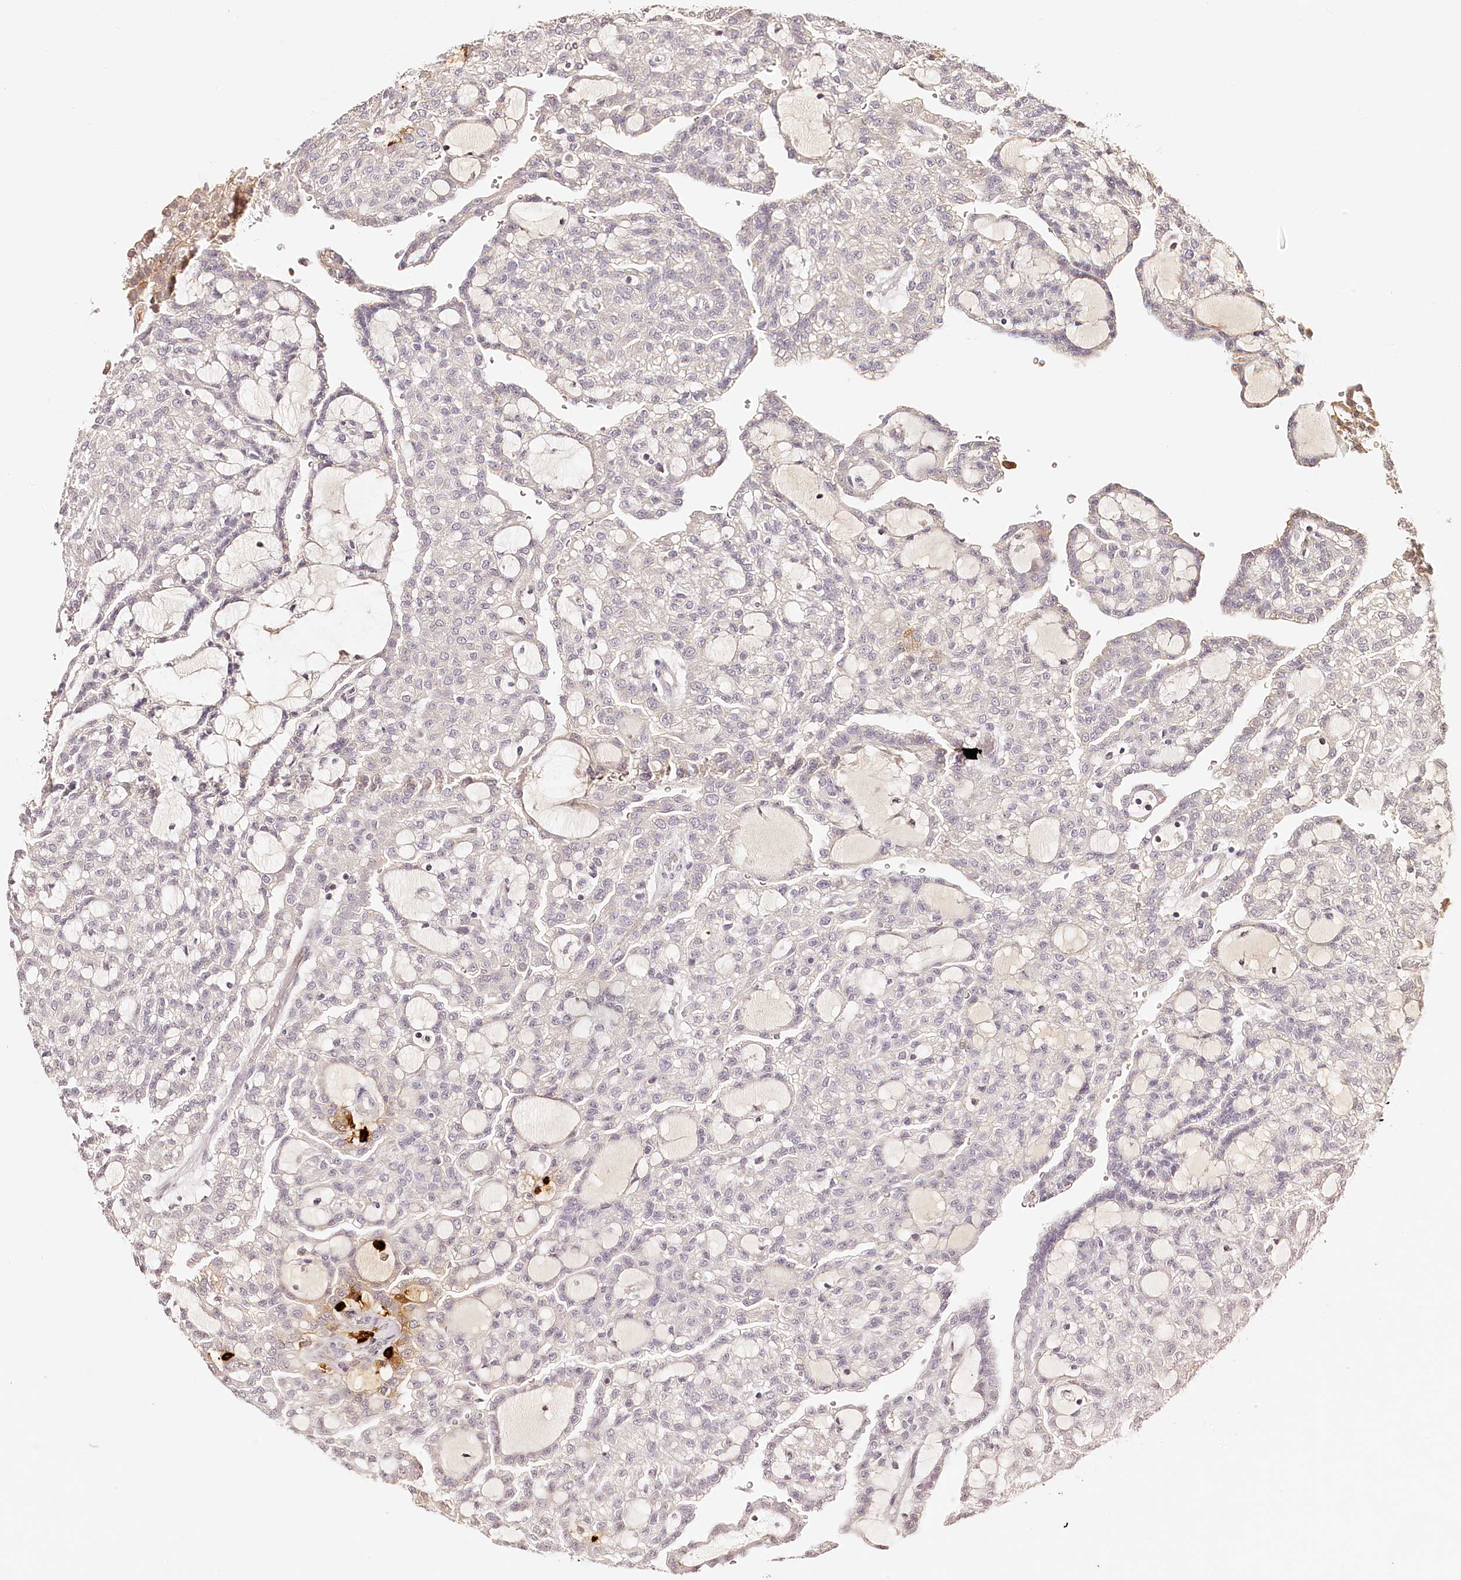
{"staining": {"intensity": "negative", "quantity": "none", "location": "none"}, "tissue": "renal cancer", "cell_type": "Tumor cells", "image_type": "cancer", "snomed": [{"axis": "morphology", "description": "Adenocarcinoma, NOS"}, {"axis": "topography", "description": "Kidney"}], "caption": "Tumor cells show no significant protein staining in renal cancer. The staining was performed using DAB to visualize the protein expression in brown, while the nuclei were stained in blue with hematoxylin (Magnification: 20x).", "gene": "SYNGR1", "patient": {"sex": "male", "age": 63}}